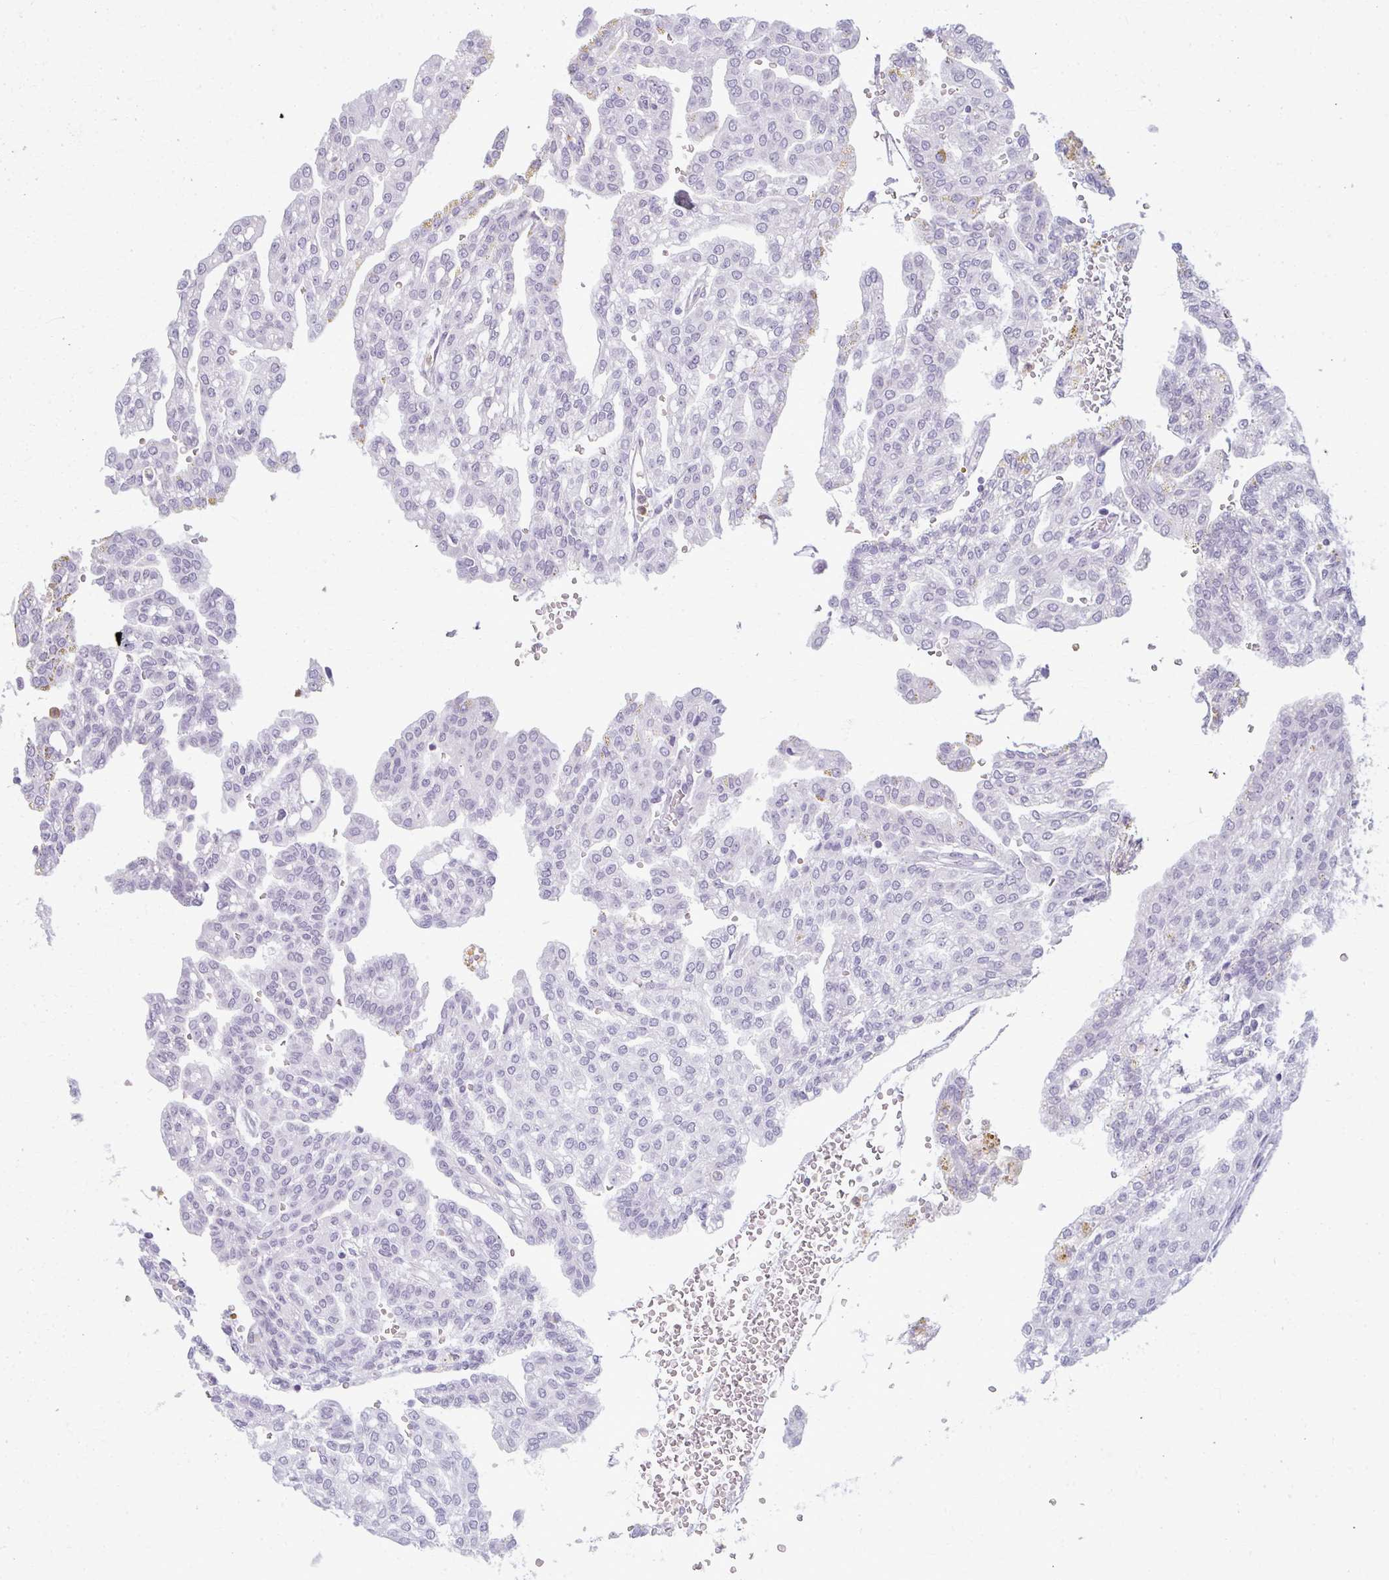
{"staining": {"intensity": "negative", "quantity": "none", "location": "none"}, "tissue": "renal cancer", "cell_type": "Tumor cells", "image_type": "cancer", "snomed": [{"axis": "morphology", "description": "Adenocarcinoma, NOS"}, {"axis": "topography", "description": "Kidney"}], "caption": "High magnification brightfield microscopy of adenocarcinoma (renal) stained with DAB (brown) and counterstained with hematoxylin (blue): tumor cells show no significant expression. Brightfield microscopy of immunohistochemistry stained with DAB (3,3'-diaminobenzidine) (brown) and hematoxylin (blue), captured at high magnification.", "gene": "CA3", "patient": {"sex": "male", "age": 63}}